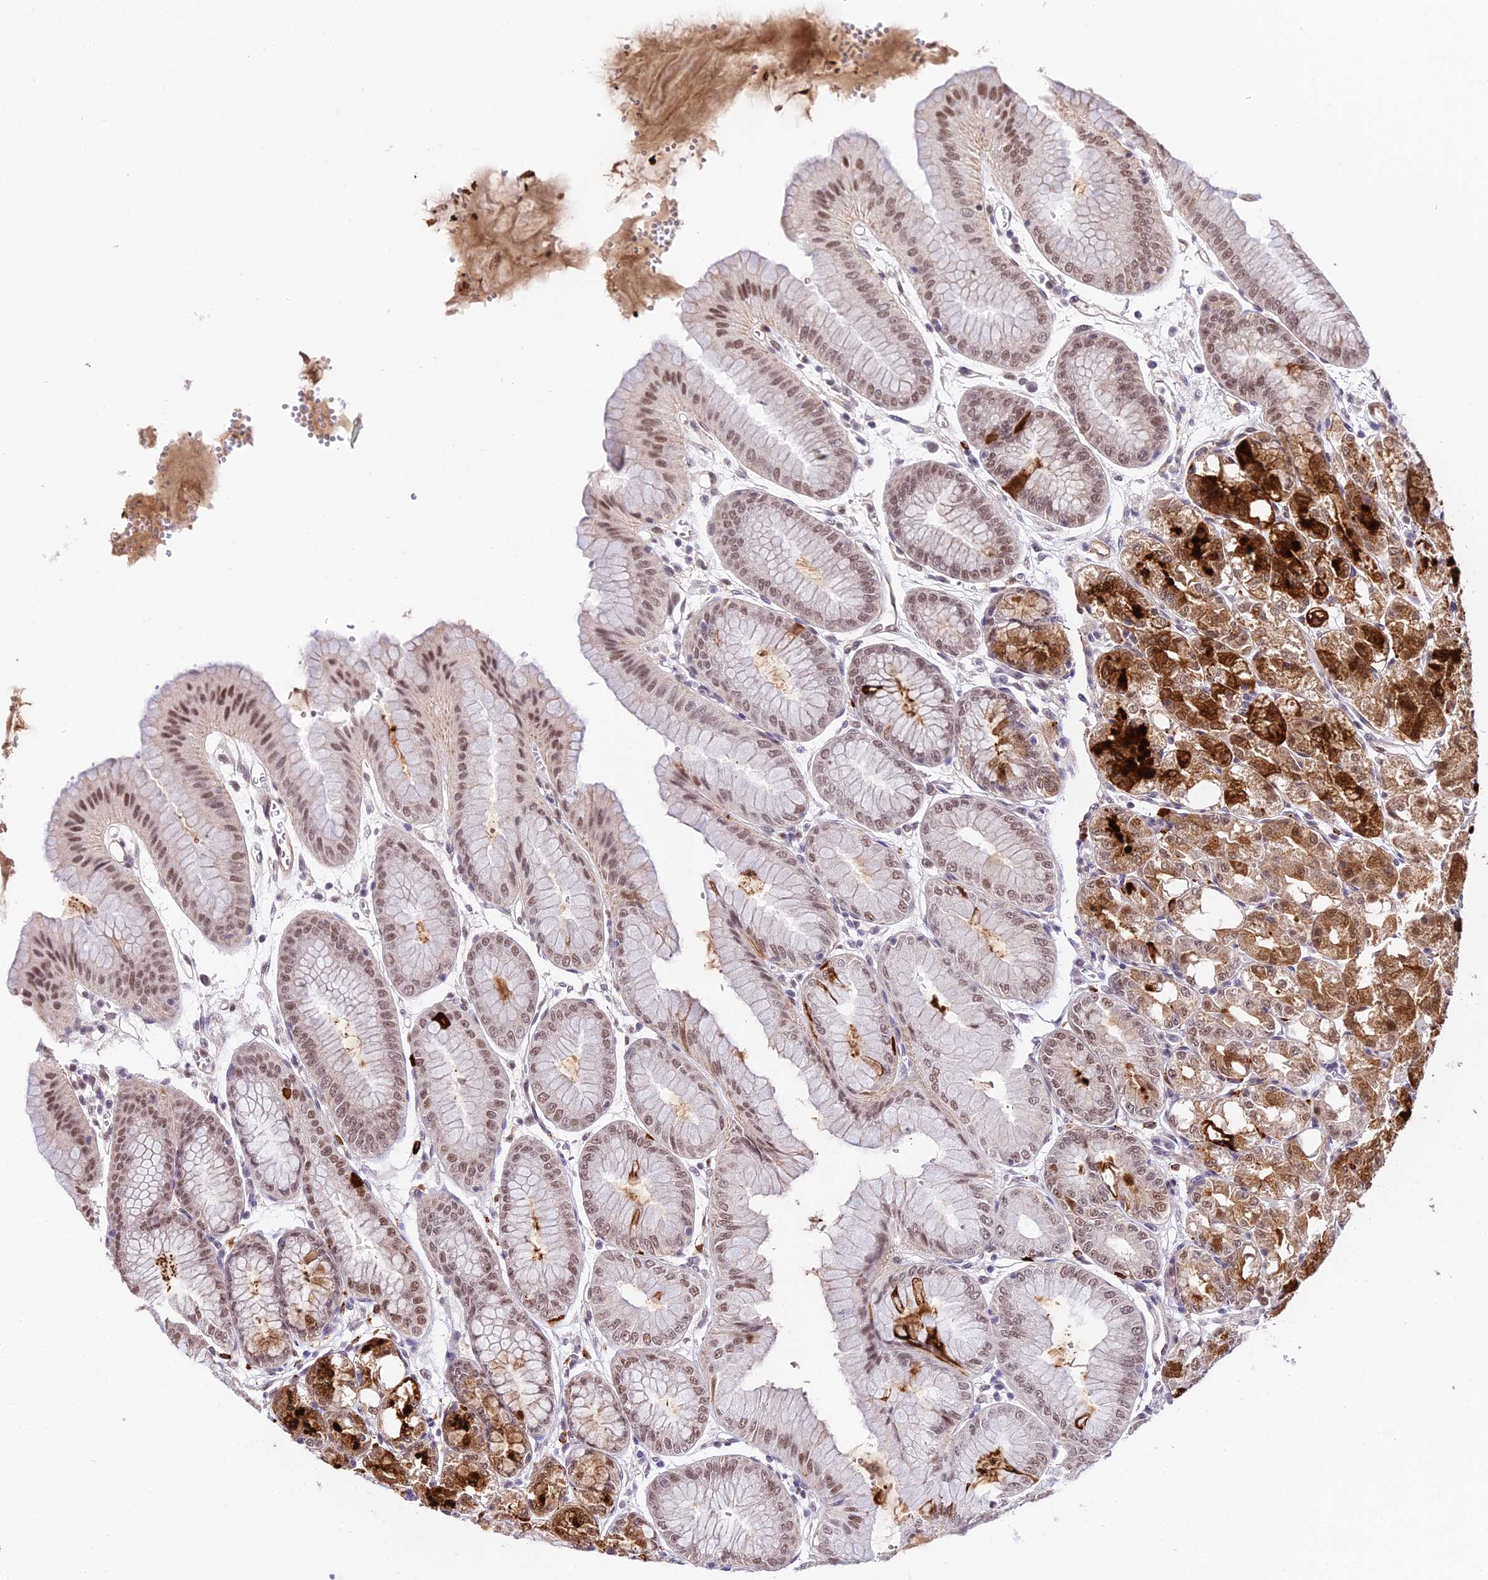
{"staining": {"intensity": "strong", "quantity": "<25%", "location": "cytoplasmic/membranous,nuclear"}, "tissue": "stomach", "cell_type": "Glandular cells", "image_type": "normal", "snomed": [{"axis": "morphology", "description": "Normal tissue, NOS"}, {"axis": "topography", "description": "Stomach, lower"}], "caption": "DAB immunohistochemical staining of benign human stomach displays strong cytoplasmic/membranous,nuclear protein staining in approximately <25% of glandular cells.", "gene": "POLR2I", "patient": {"sex": "male", "age": 71}}